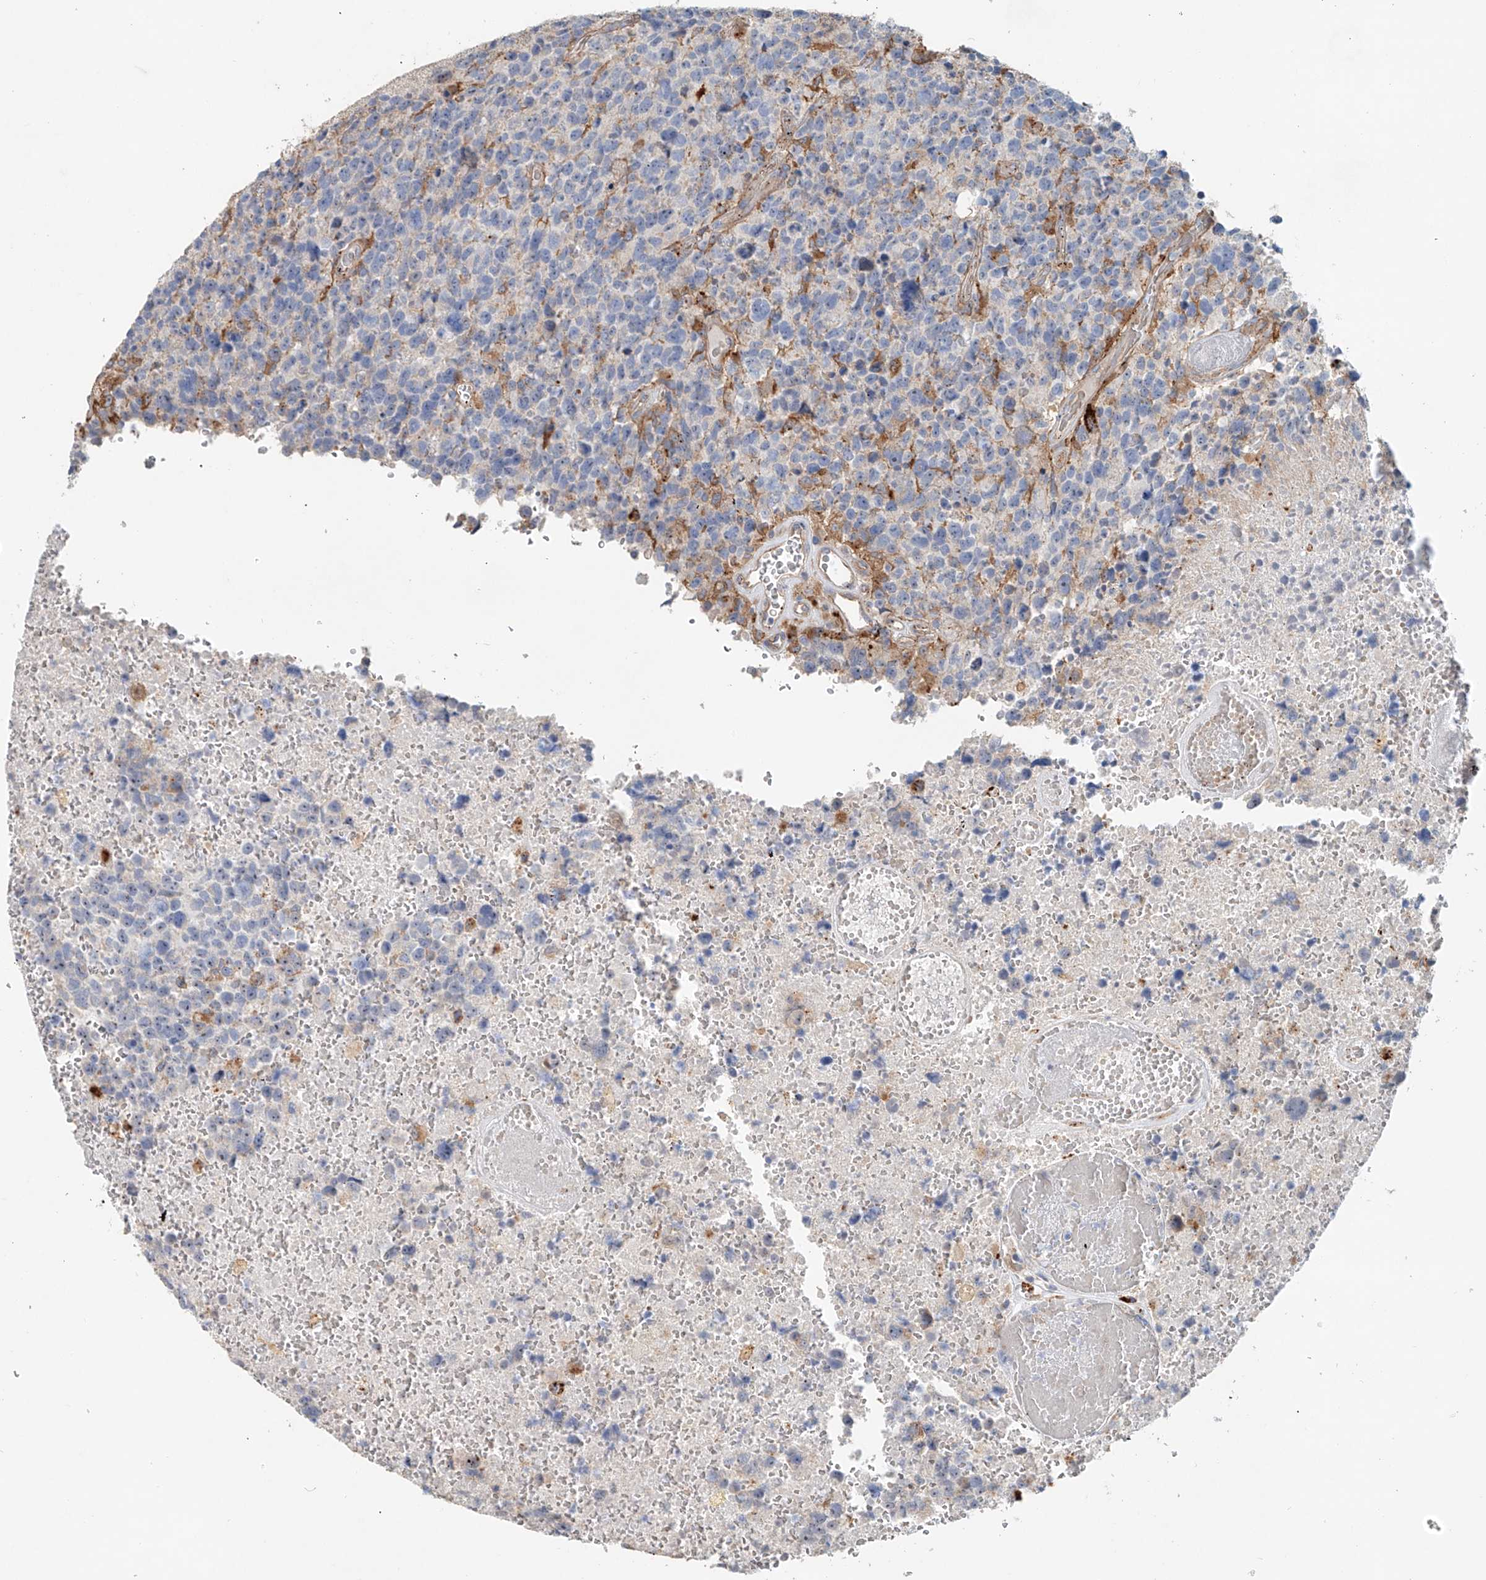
{"staining": {"intensity": "negative", "quantity": "none", "location": "none"}, "tissue": "glioma", "cell_type": "Tumor cells", "image_type": "cancer", "snomed": [{"axis": "morphology", "description": "Glioma, malignant, High grade"}, {"axis": "topography", "description": "Brain"}], "caption": "DAB immunohistochemical staining of malignant glioma (high-grade) reveals no significant positivity in tumor cells.", "gene": "TRIM47", "patient": {"sex": "male", "age": 69}}